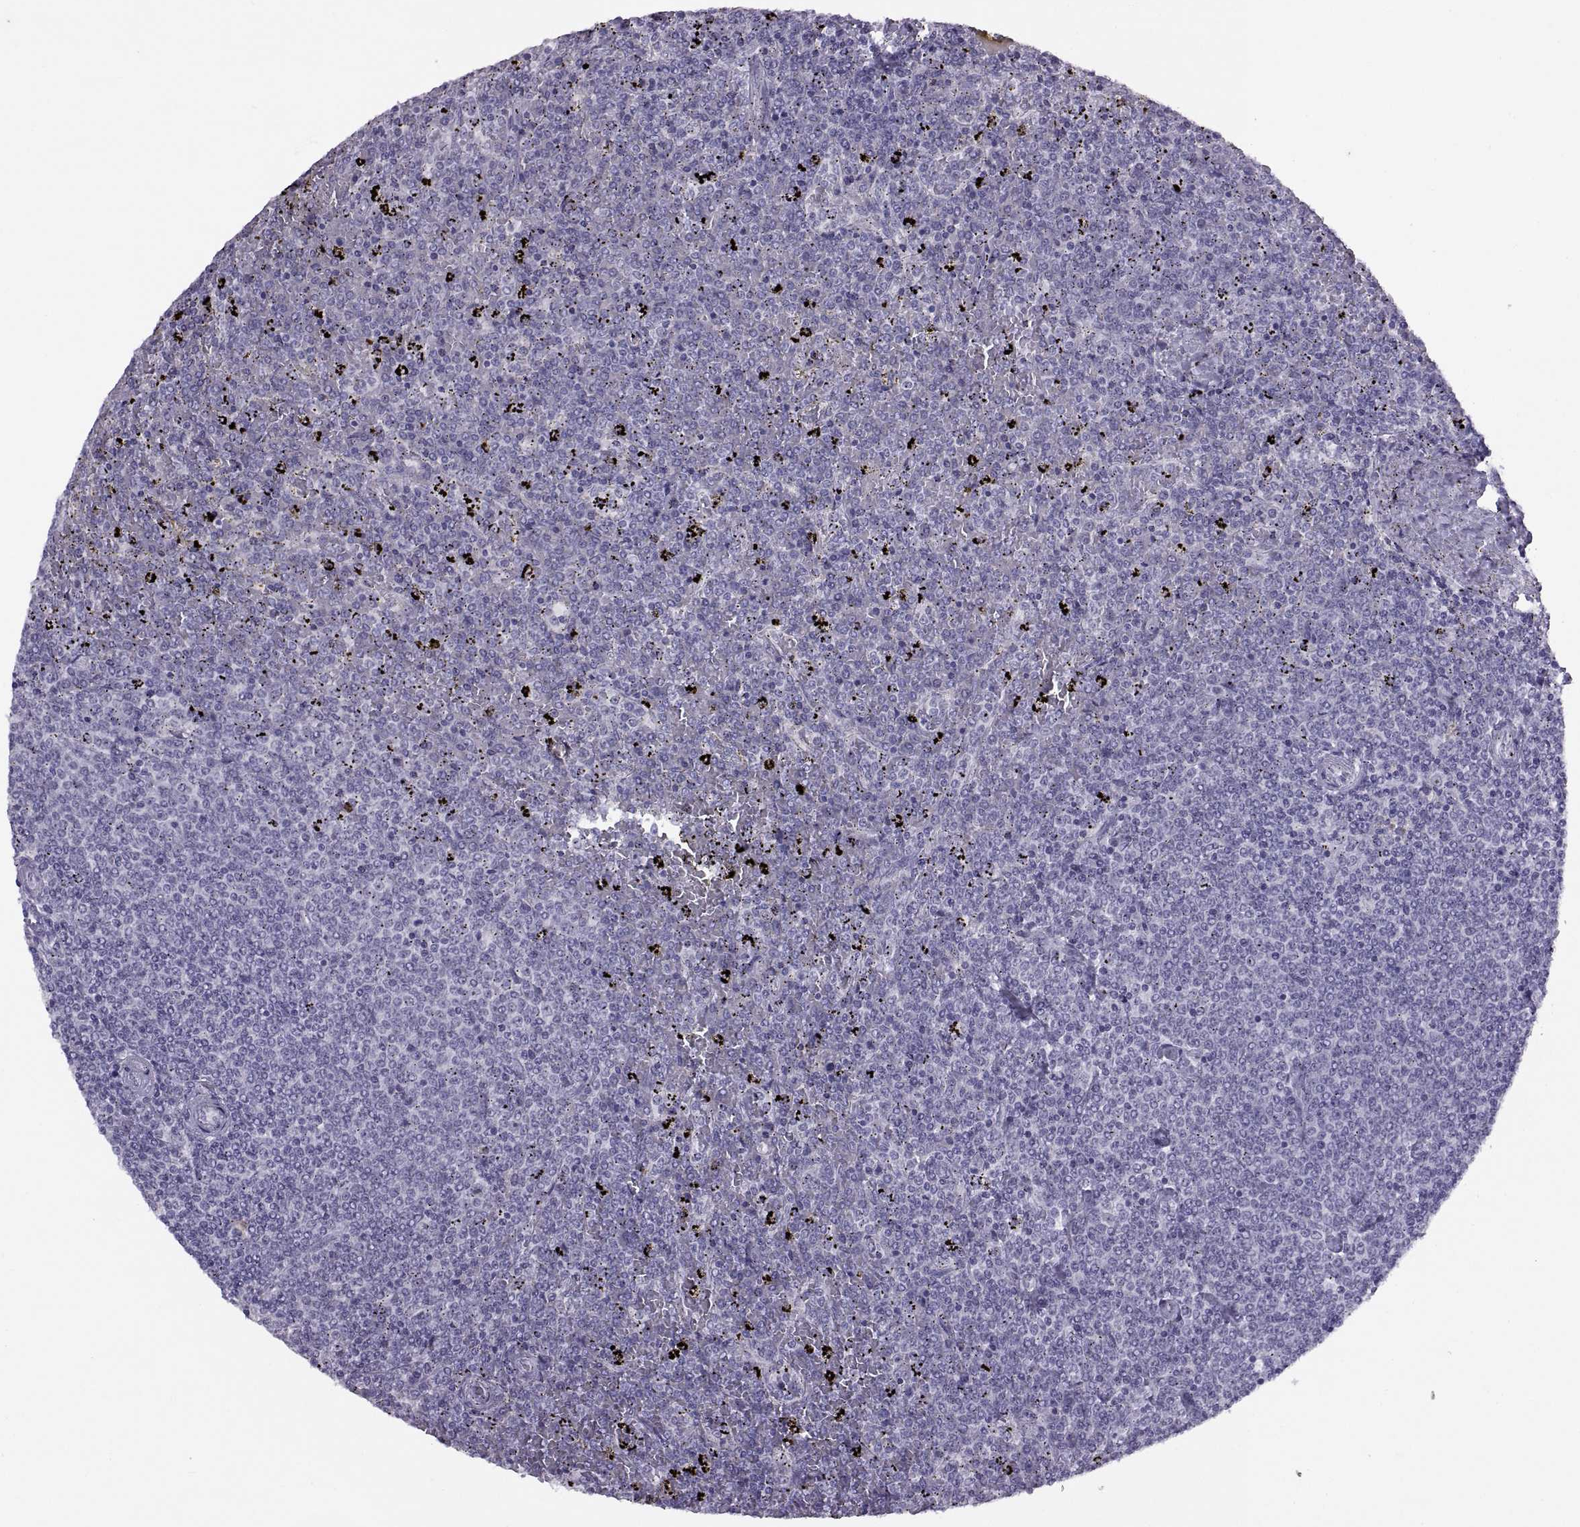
{"staining": {"intensity": "negative", "quantity": "none", "location": "none"}, "tissue": "lymphoma", "cell_type": "Tumor cells", "image_type": "cancer", "snomed": [{"axis": "morphology", "description": "Malignant lymphoma, non-Hodgkin's type, Low grade"}, {"axis": "topography", "description": "Spleen"}], "caption": "Immunohistochemistry (IHC) of lymphoma exhibits no expression in tumor cells.", "gene": "ASIC2", "patient": {"sex": "female", "age": 77}}